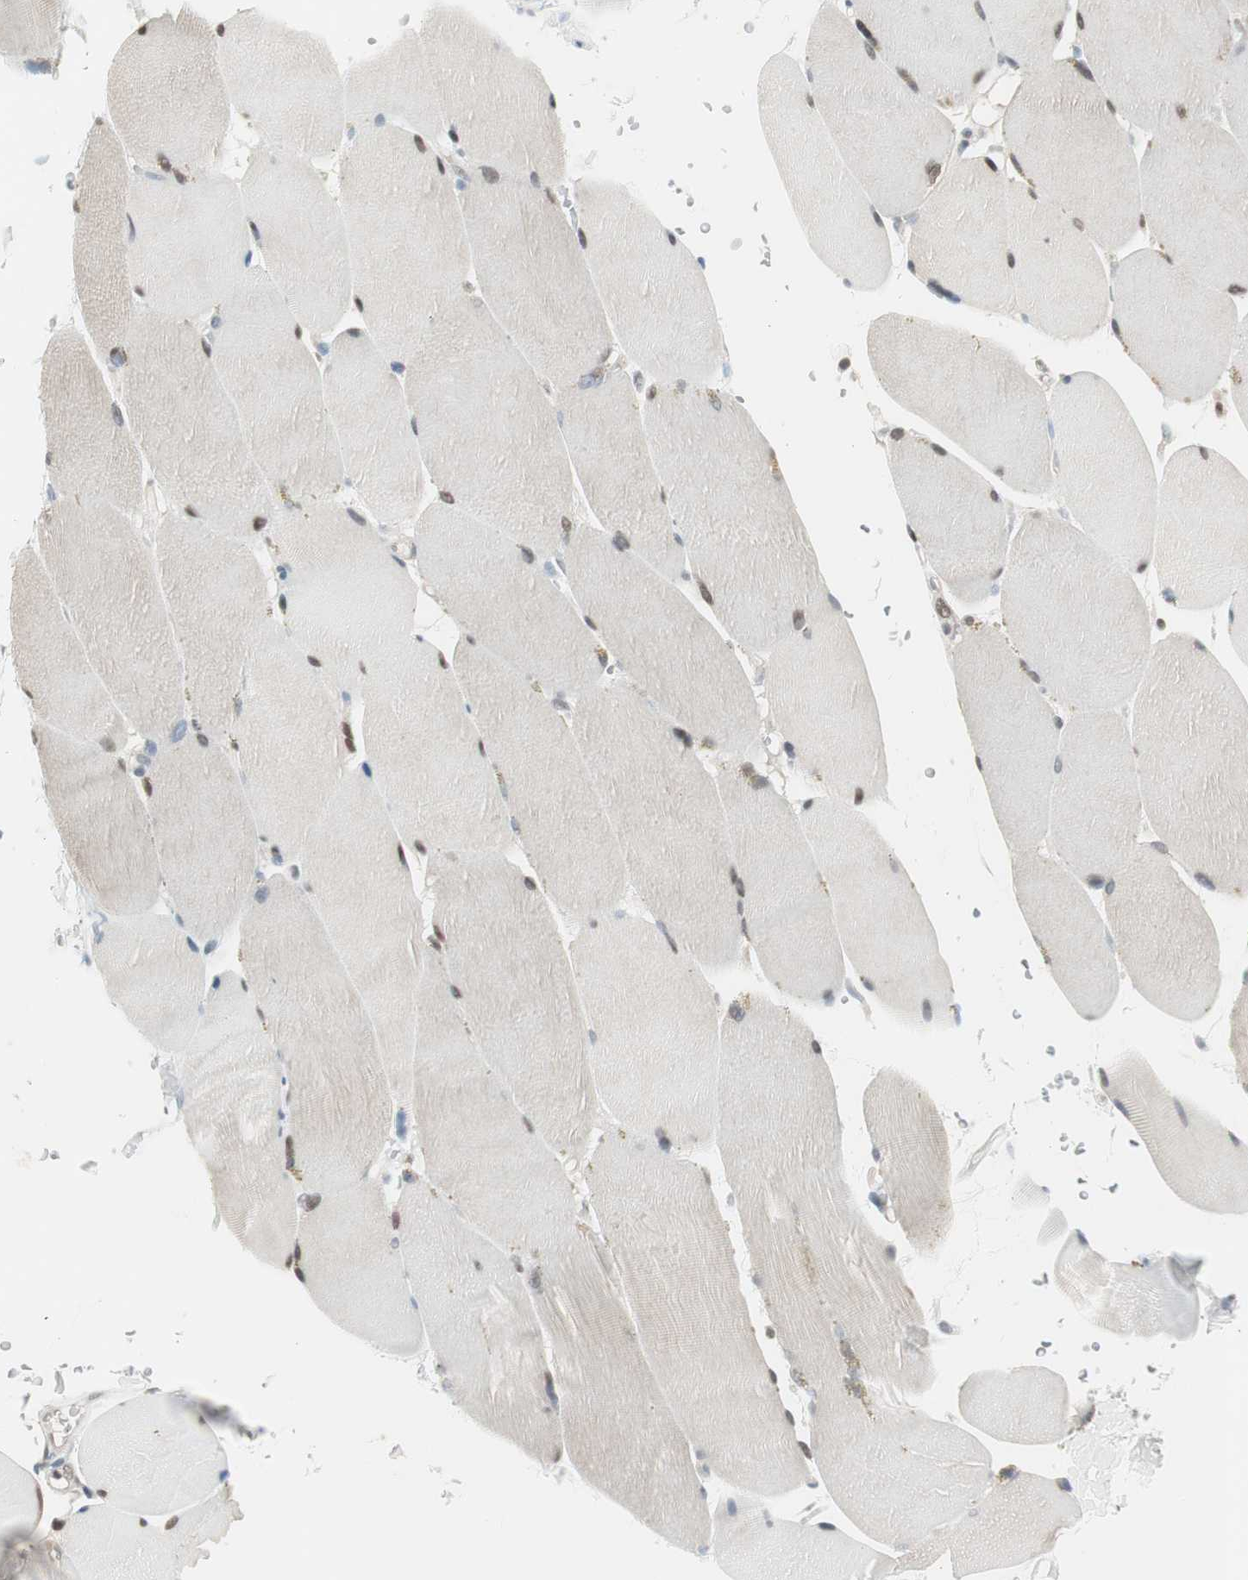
{"staining": {"intensity": "moderate", "quantity": ">75%", "location": "nuclear"}, "tissue": "skeletal muscle", "cell_type": "Myocytes", "image_type": "normal", "snomed": [{"axis": "morphology", "description": "Normal tissue, NOS"}, {"axis": "topography", "description": "Skin"}, {"axis": "topography", "description": "Skeletal muscle"}], "caption": "Immunohistochemical staining of unremarkable human skeletal muscle demonstrates >75% levels of moderate nuclear protein positivity in about >75% of myocytes.", "gene": "LONP2", "patient": {"sex": "male", "age": 83}}